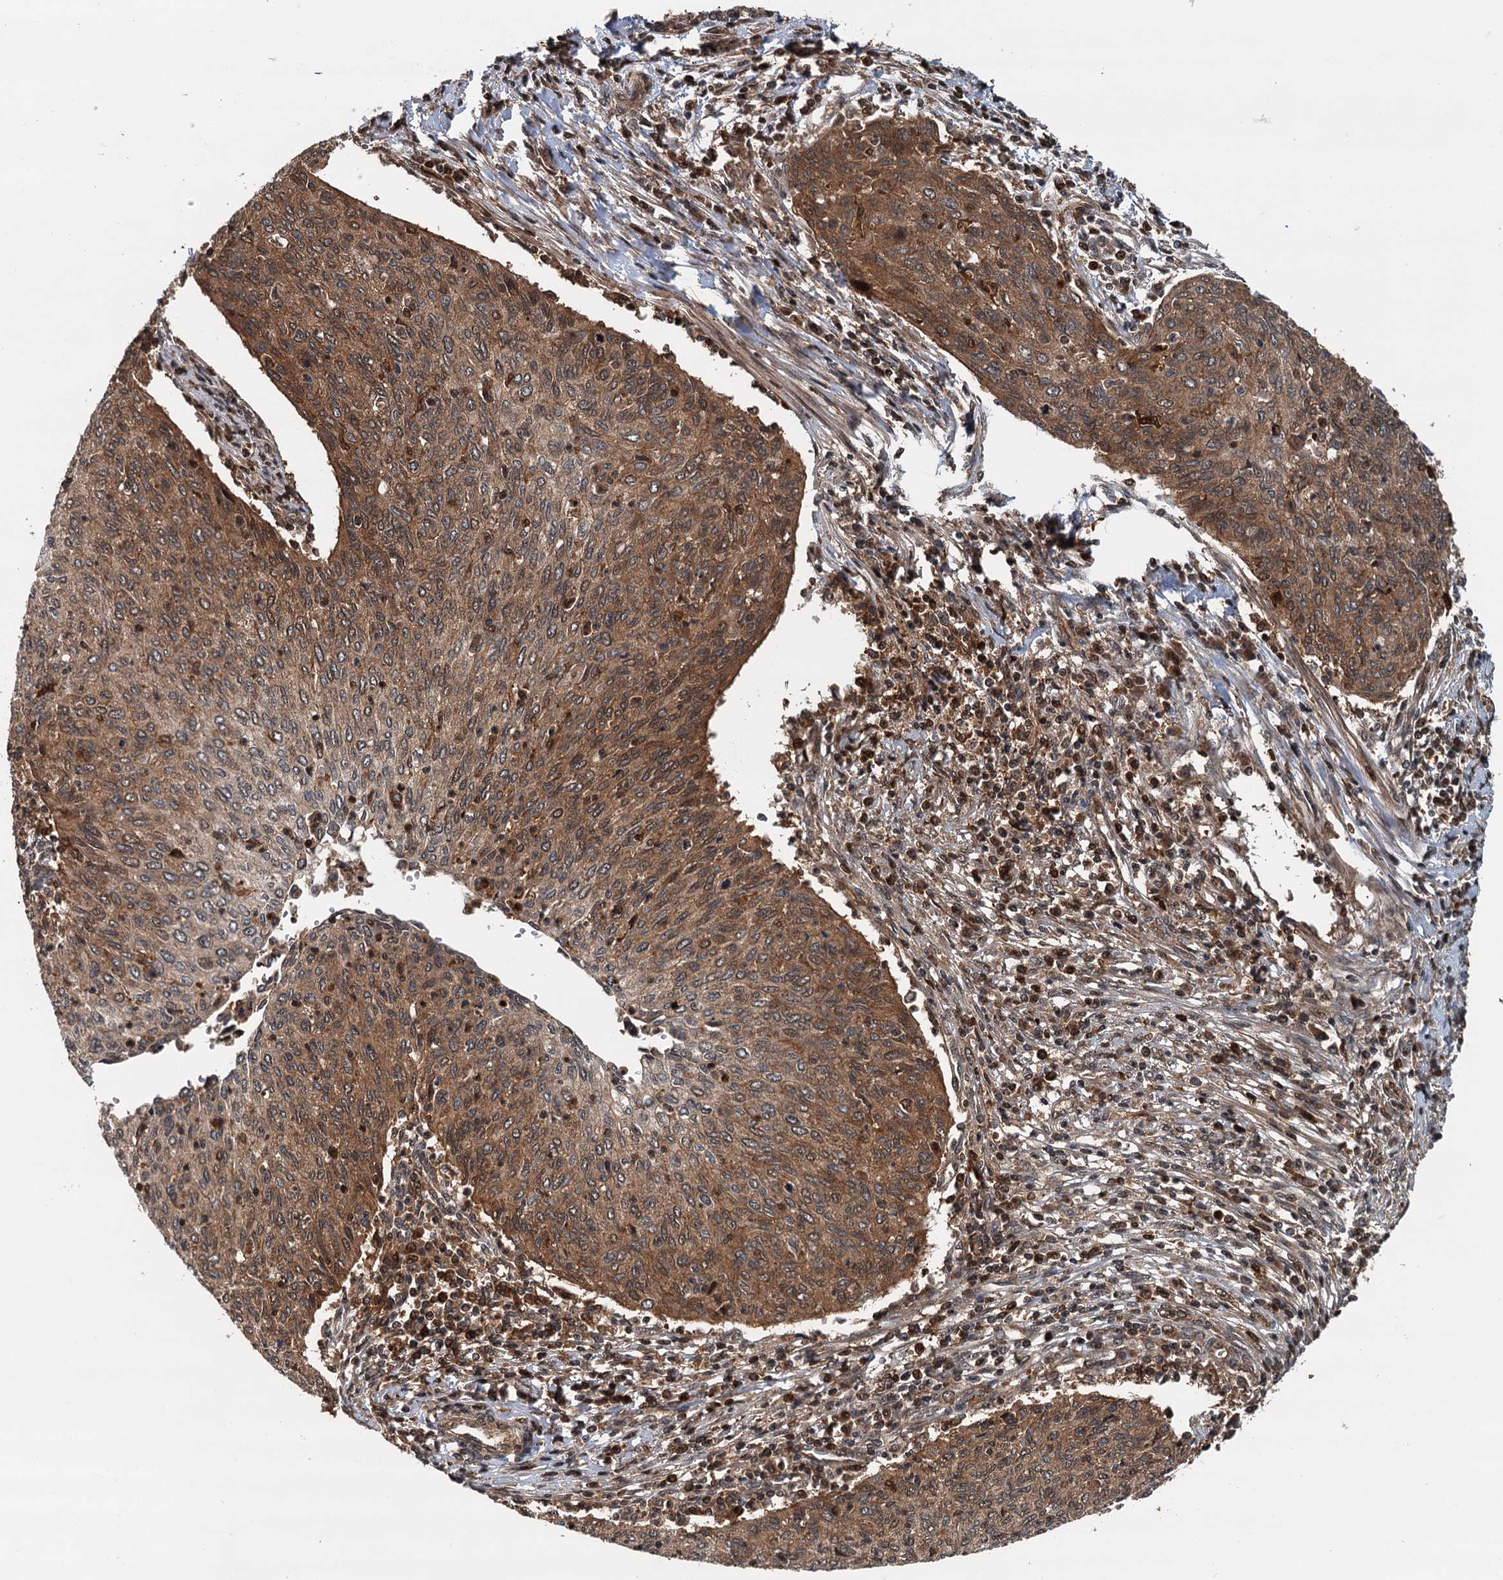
{"staining": {"intensity": "moderate", "quantity": ">75%", "location": "cytoplasmic/membranous"}, "tissue": "cervical cancer", "cell_type": "Tumor cells", "image_type": "cancer", "snomed": [{"axis": "morphology", "description": "Squamous cell carcinoma, NOS"}, {"axis": "topography", "description": "Cervix"}], "caption": "This is an image of IHC staining of squamous cell carcinoma (cervical), which shows moderate staining in the cytoplasmic/membranous of tumor cells.", "gene": "STUB1", "patient": {"sex": "female", "age": 38}}